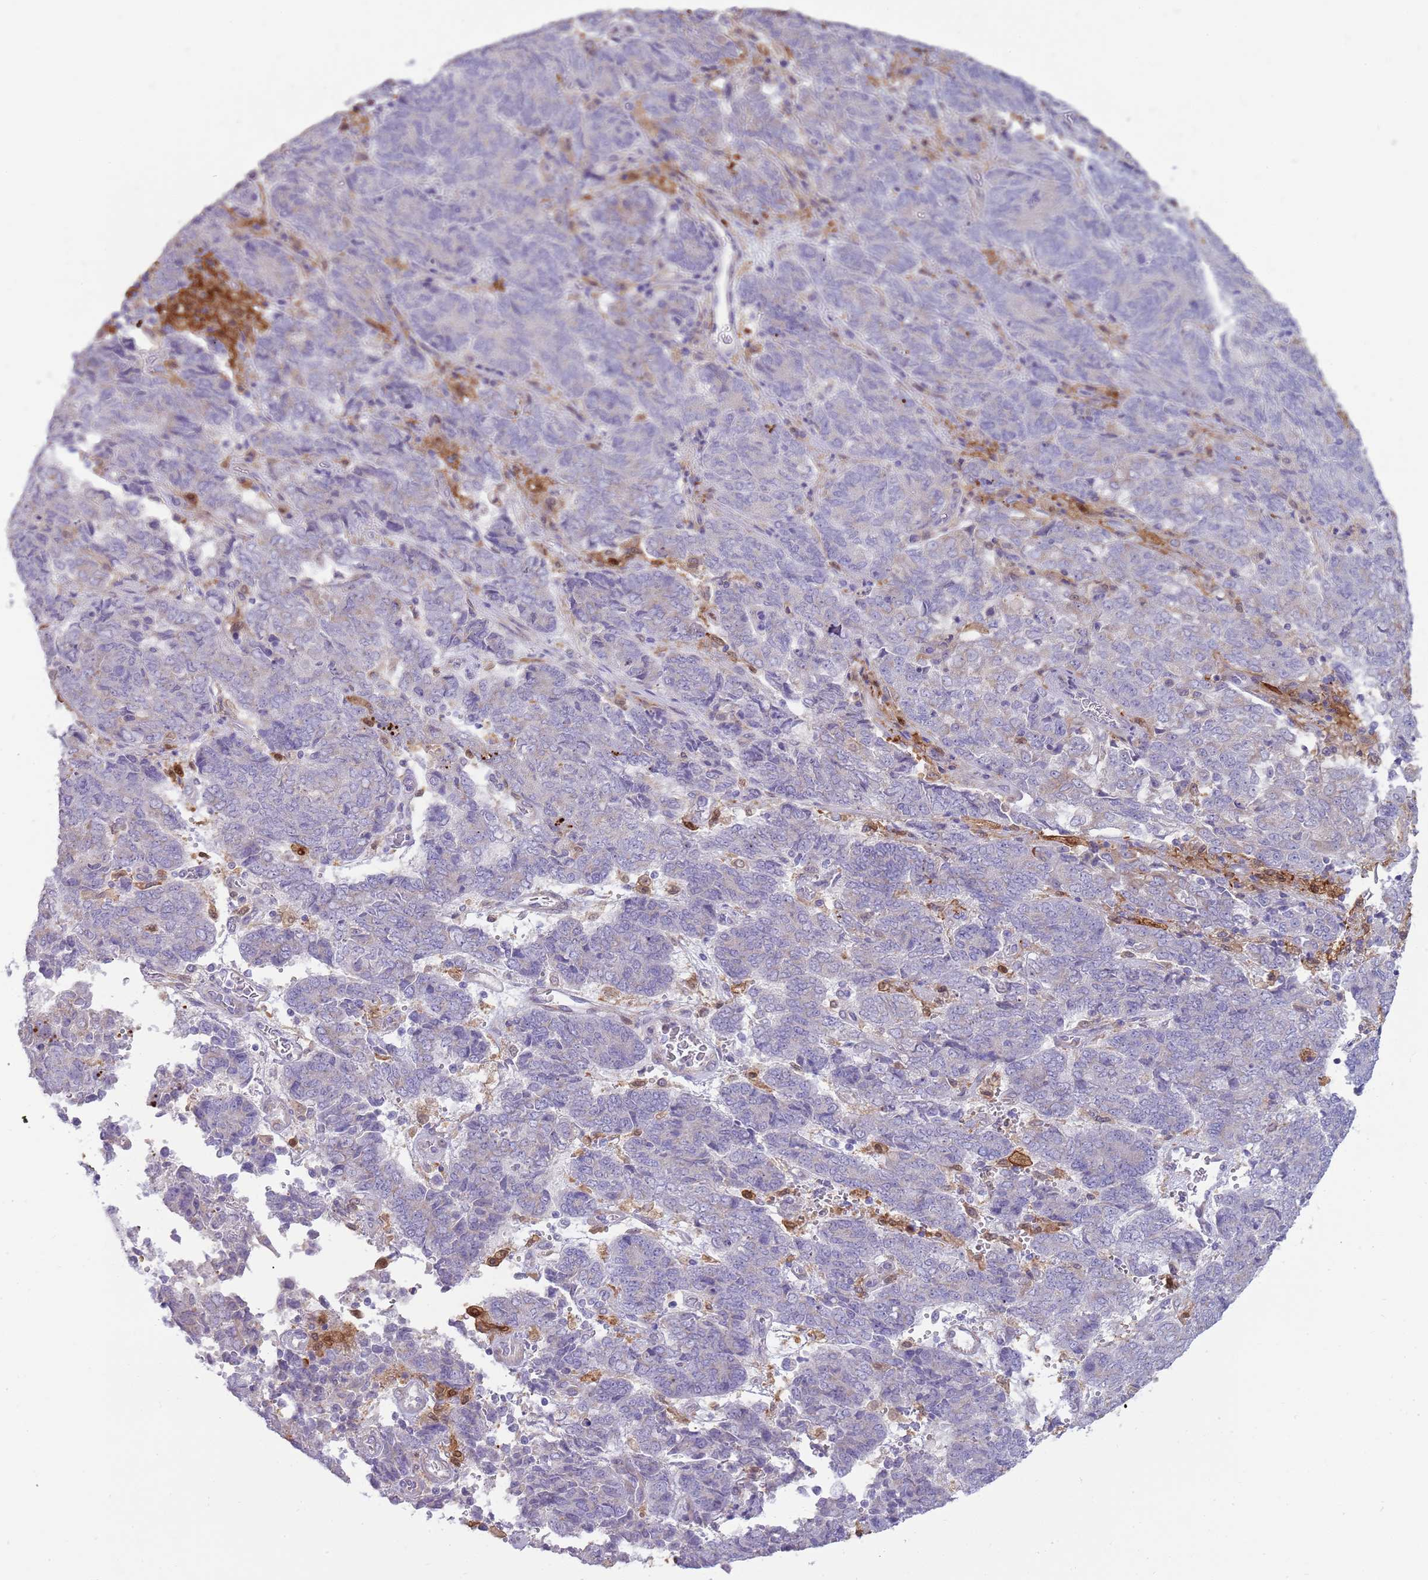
{"staining": {"intensity": "negative", "quantity": "none", "location": "none"}, "tissue": "endometrial cancer", "cell_type": "Tumor cells", "image_type": "cancer", "snomed": [{"axis": "morphology", "description": "Adenocarcinoma, NOS"}, {"axis": "topography", "description": "Endometrium"}], "caption": "Adenocarcinoma (endometrial) was stained to show a protein in brown. There is no significant expression in tumor cells.", "gene": "DIPK1C", "patient": {"sex": "female", "age": 80}}